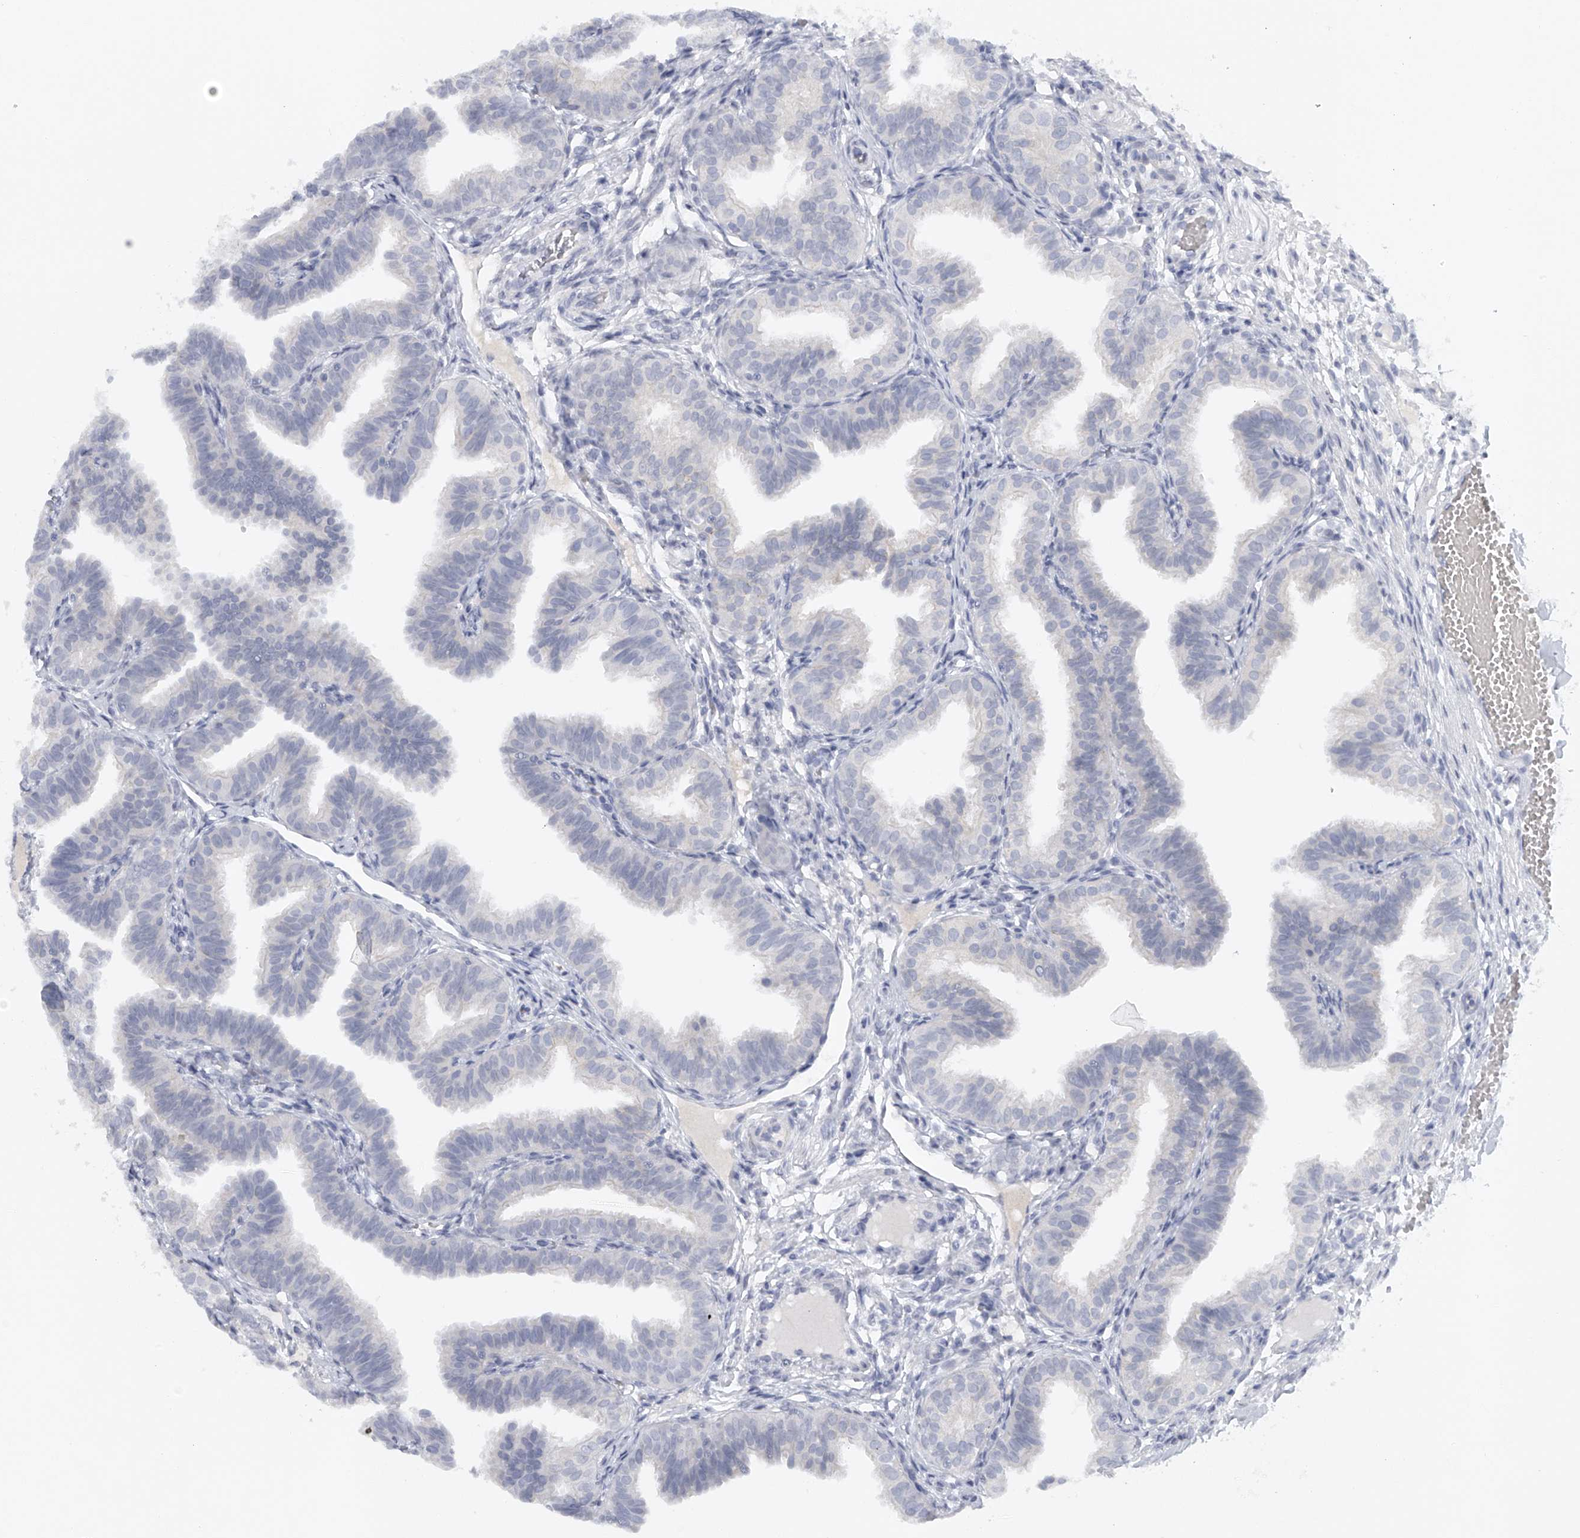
{"staining": {"intensity": "negative", "quantity": "none", "location": "none"}, "tissue": "fallopian tube", "cell_type": "Glandular cells", "image_type": "normal", "snomed": [{"axis": "morphology", "description": "Normal tissue, NOS"}, {"axis": "topography", "description": "Fallopian tube"}], "caption": "Immunohistochemical staining of normal human fallopian tube reveals no significant expression in glandular cells. Brightfield microscopy of immunohistochemistry (IHC) stained with DAB (3,3'-diaminobenzidine) (brown) and hematoxylin (blue), captured at high magnification.", "gene": "FAT2", "patient": {"sex": "female", "age": 35}}